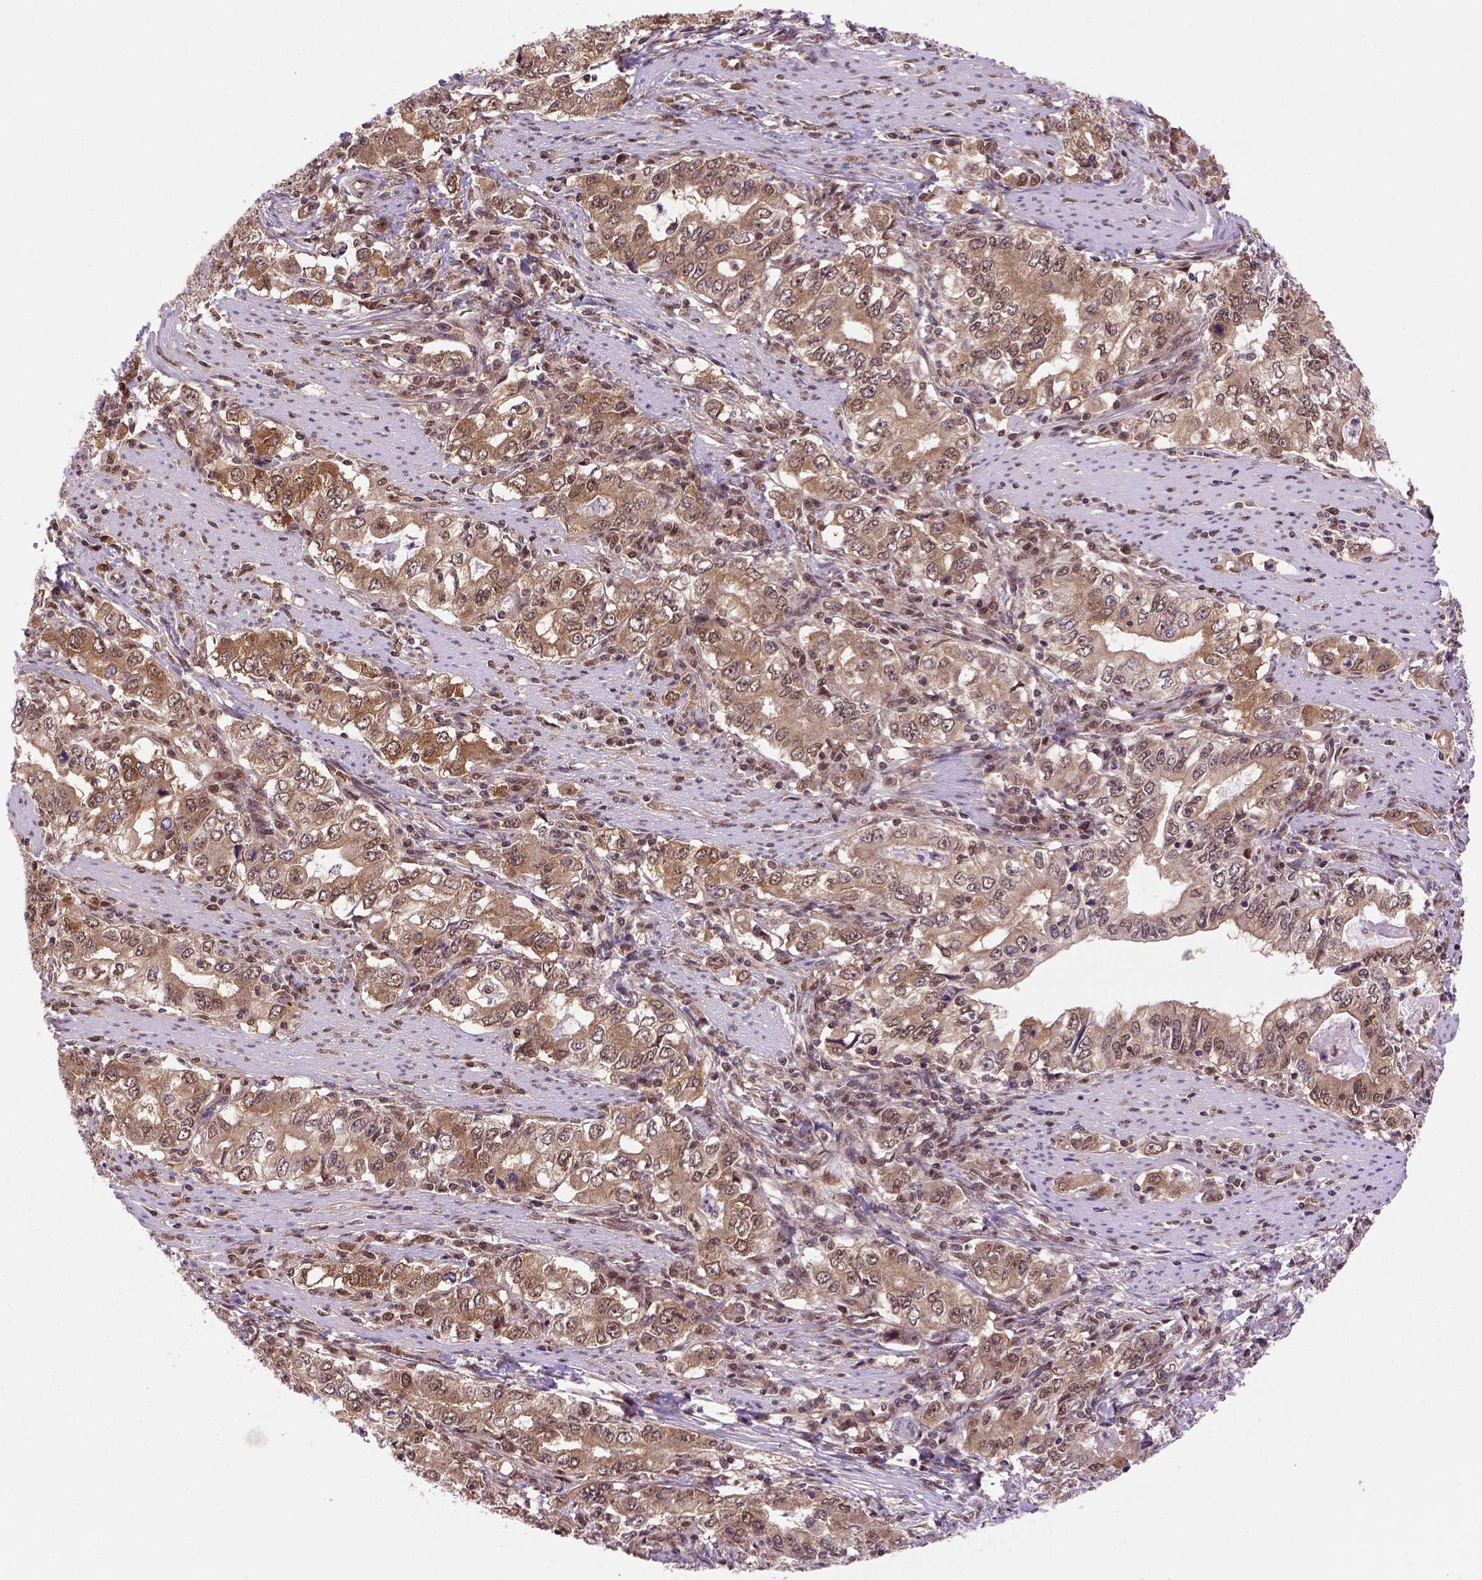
{"staining": {"intensity": "moderate", "quantity": ">75%", "location": "cytoplasmic/membranous,nuclear"}, "tissue": "stomach cancer", "cell_type": "Tumor cells", "image_type": "cancer", "snomed": [{"axis": "morphology", "description": "Adenocarcinoma, NOS"}, {"axis": "topography", "description": "Stomach, lower"}], "caption": "Immunohistochemistry (IHC) of human adenocarcinoma (stomach) exhibits medium levels of moderate cytoplasmic/membranous and nuclear positivity in about >75% of tumor cells. (Brightfield microscopy of DAB IHC at high magnification).", "gene": "PSMC2", "patient": {"sex": "female", "age": 72}}